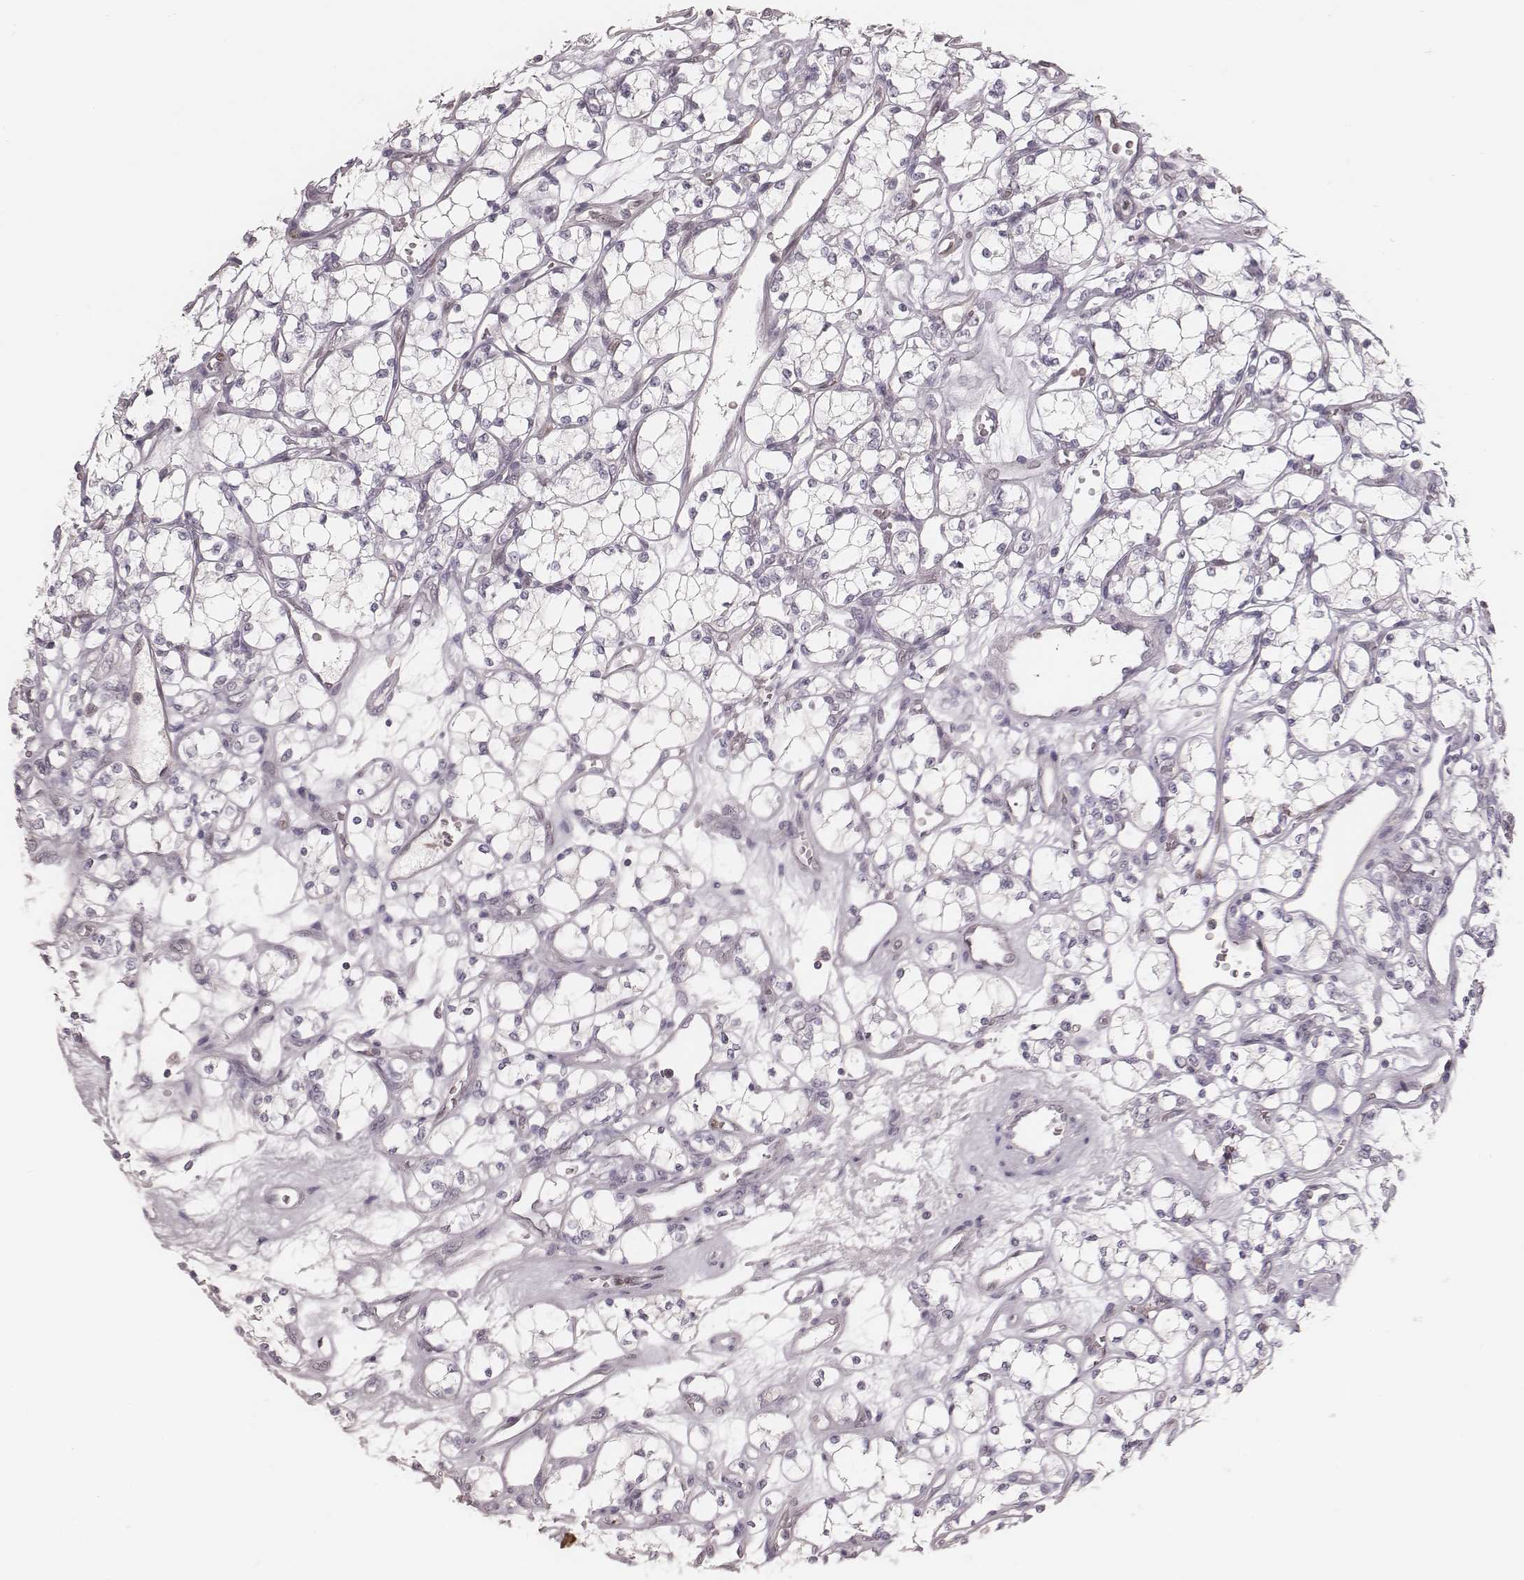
{"staining": {"intensity": "negative", "quantity": "none", "location": "none"}, "tissue": "renal cancer", "cell_type": "Tumor cells", "image_type": "cancer", "snomed": [{"axis": "morphology", "description": "Adenocarcinoma, NOS"}, {"axis": "topography", "description": "Kidney"}], "caption": "High power microscopy histopathology image of an immunohistochemistry (IHC) histopathology image of renal cancer, revealing no significant positivity in tumor cells.", "gene": "MSX1", "patient": {"sex": "female", "age": 69}}